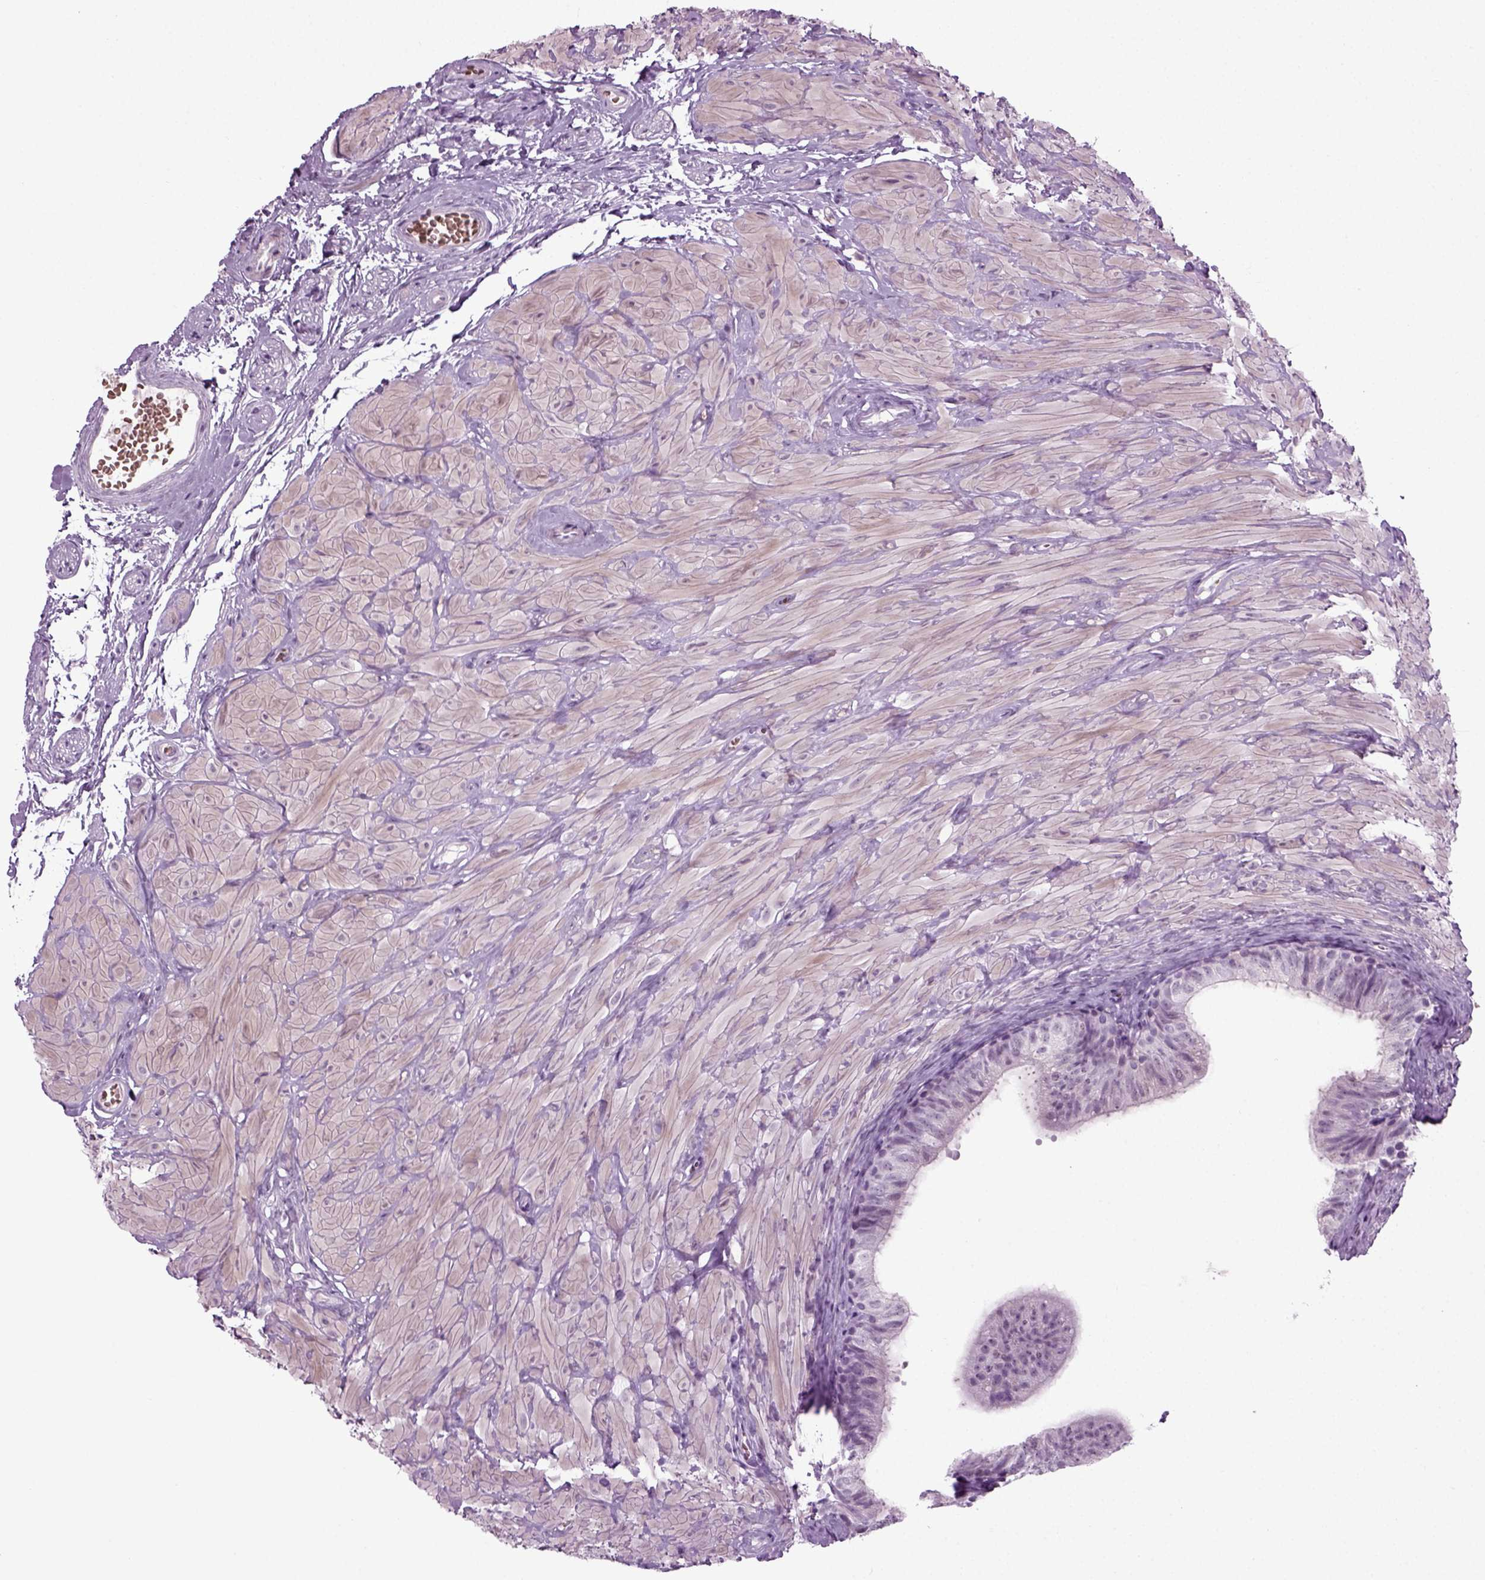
{"staining": {"intensity": "negative", "quantity": "none", "location": "none"}, "tissue": "epididymis", "cell_type": "Glandular cells", "image_type": "normal", "snomed": [{"axis": "morphology", "description": "Normal tissue, NOS"}, {"axis": "topography", "description": "Epididymis"}, {"axis": "topography", "description": "Vas deferens"}], "caption": "A histopathology image of human epididymis is negative for staining in glandular cells. The staining is performed using DAB brown chromogen with nuclei counter-stained in using hematoxylin.", "gene": "ZC2HC1C", "patient": {"sex": "male", "age": 23}}